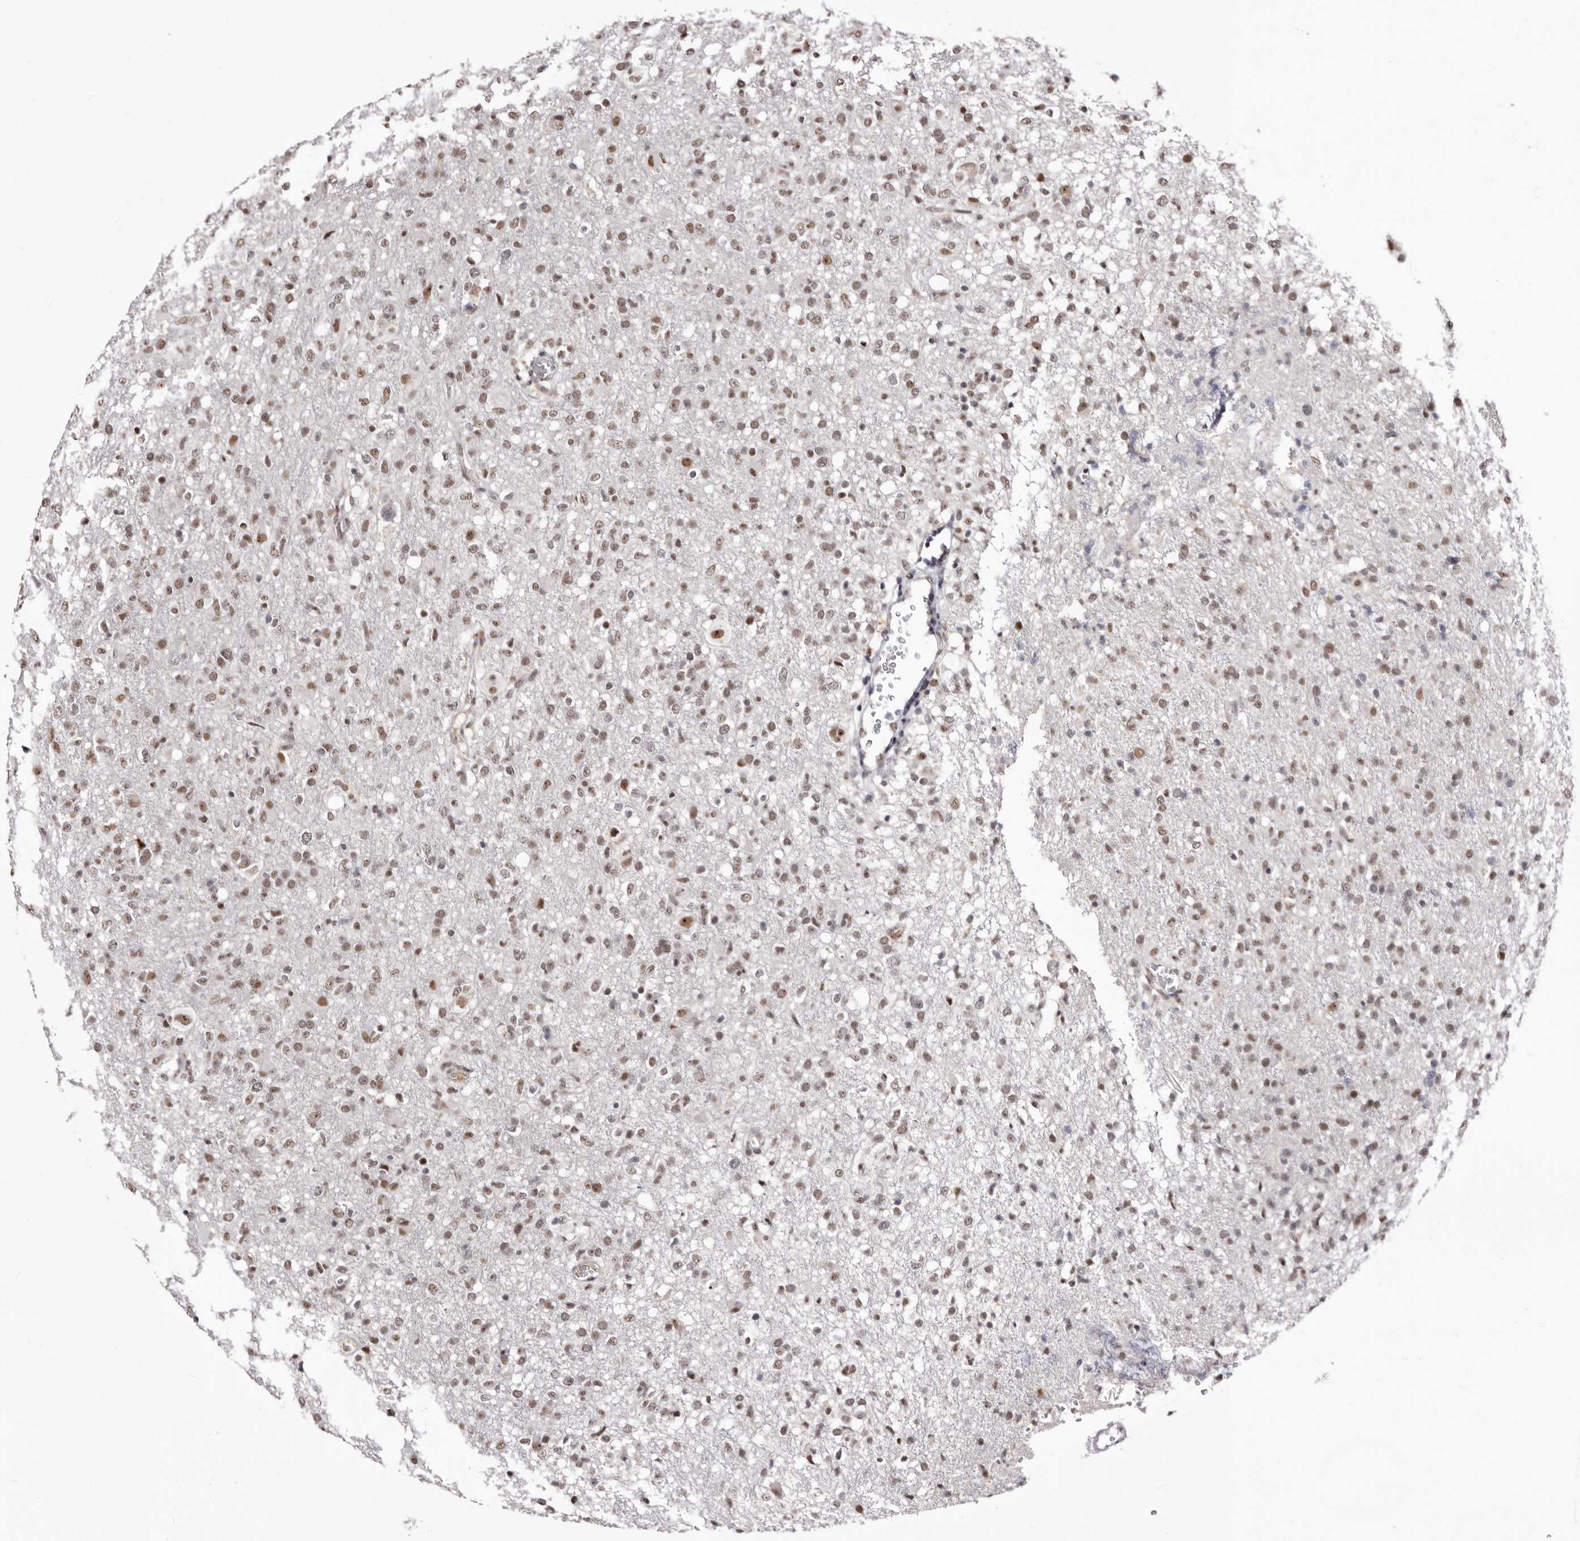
{"staining": {"intensity": "moderate", "quantity": ">75%", "location": "nuclear"}, "tissue": "glioma", "cell_type": "Tumor cells", "image_type": "cancer", "snomed": [{"axis": "morphology", "description": "Glioma, malignant, High grade"}, {"axis": "topography", "description": "Brain"}], "caption": "The immunohistochemical stain labels moderate nuclear staining in tumor cells of glioma tissue.", "gene": "ANAPC11", "patient": {"sex": "female", "age": 57}}